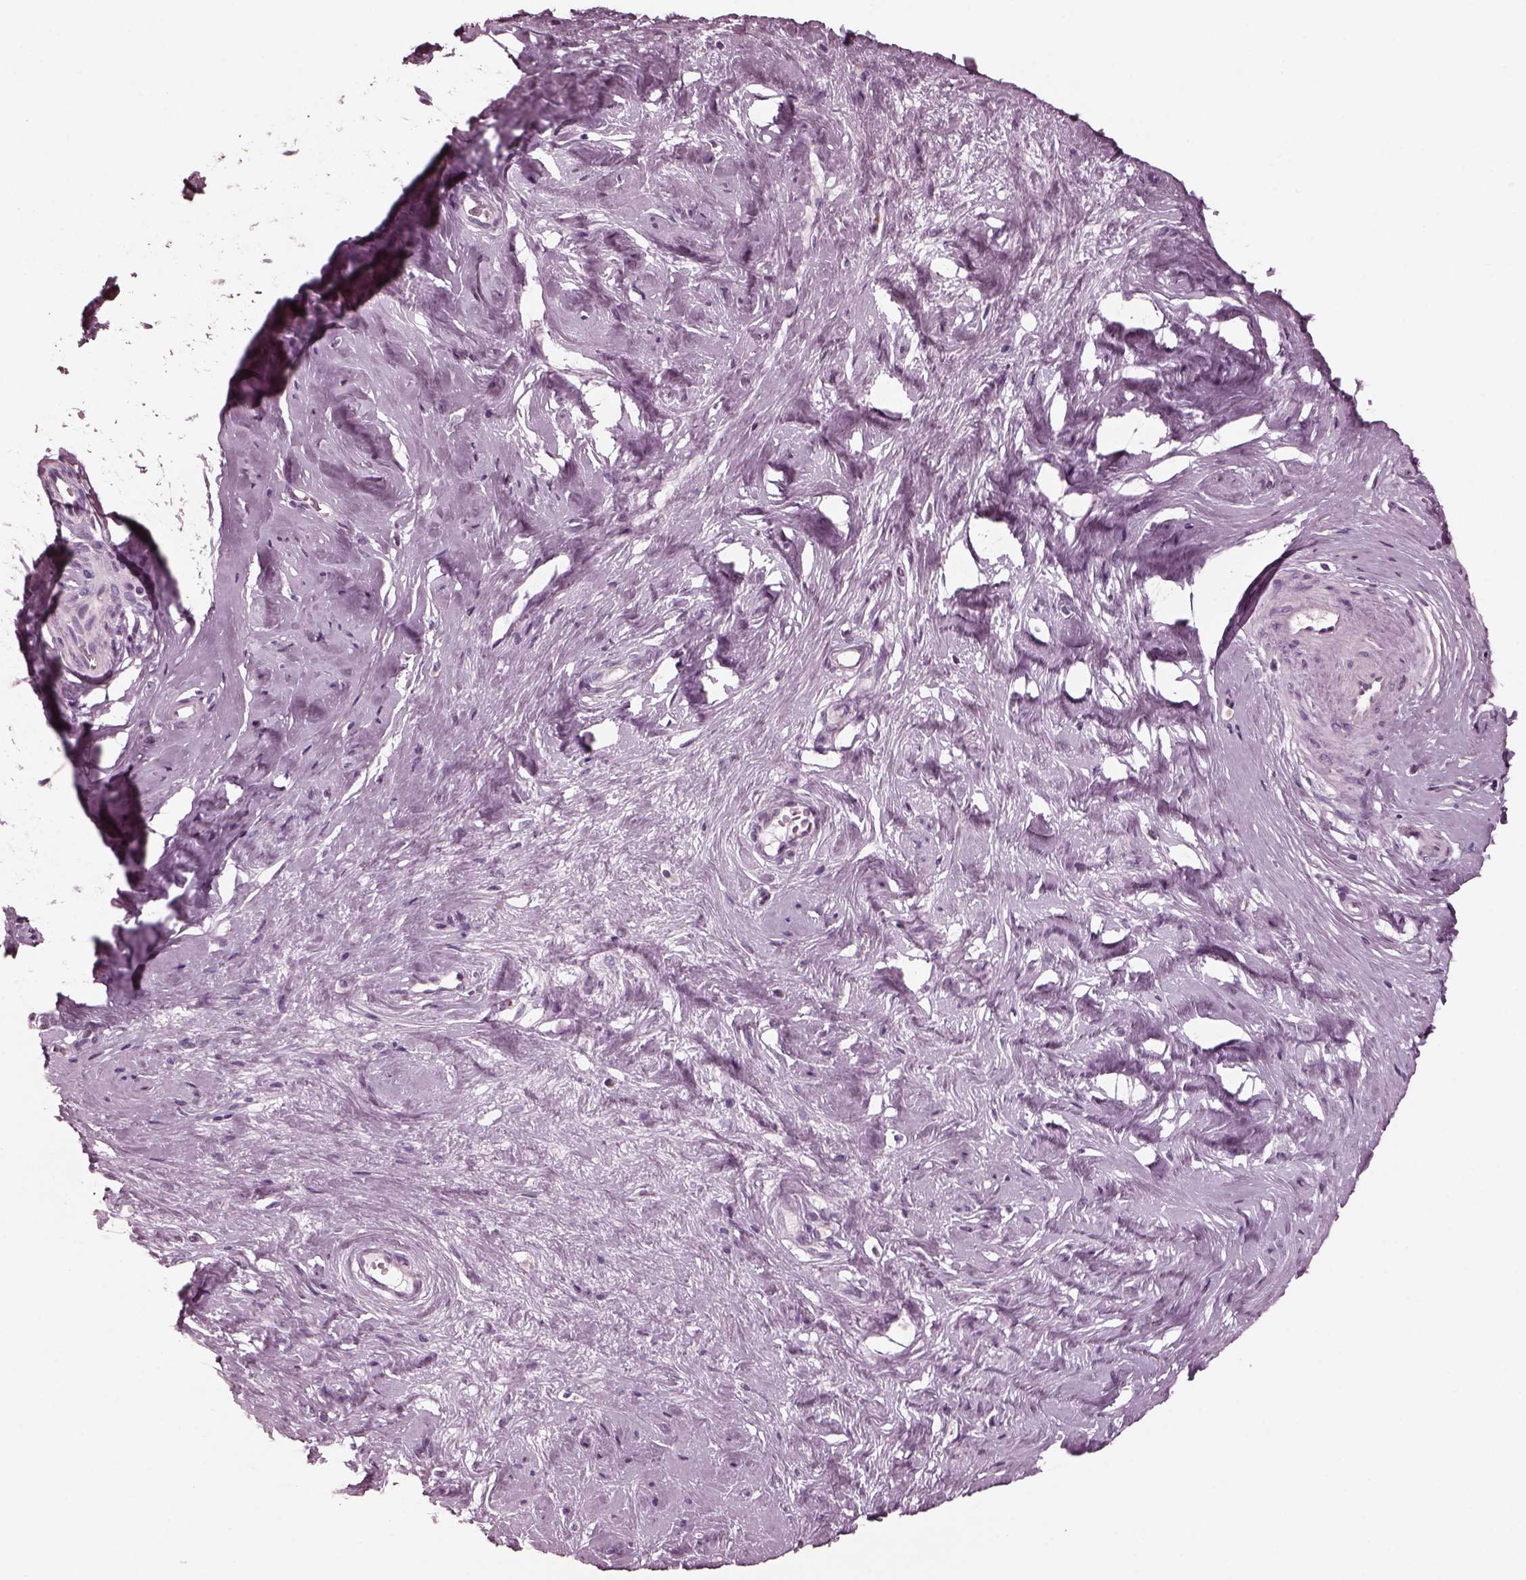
{"staining": {"intensity": "negative", "quantity": "none", "location": "none"}, "tissue": "cervical cancer", "cell_type": "Tumor cells", "image_type": "cancer", "snomed": [{"axis": "morphology", "description": "Squamous cell carcinoma, NOS"}, {"axis": "topography", "description": "Cervix"}], "caption": "Immunohistochemistry micrograph of neoplastic tissue: squamous cell carcinoma (cervical) stained with DAB demonstrates no significant protein expression in tumor cells. (DAB IHC with hematoxylin counter stain).", "gene": "CELSR3", "patient": {"sex": "female", "age": 51}}